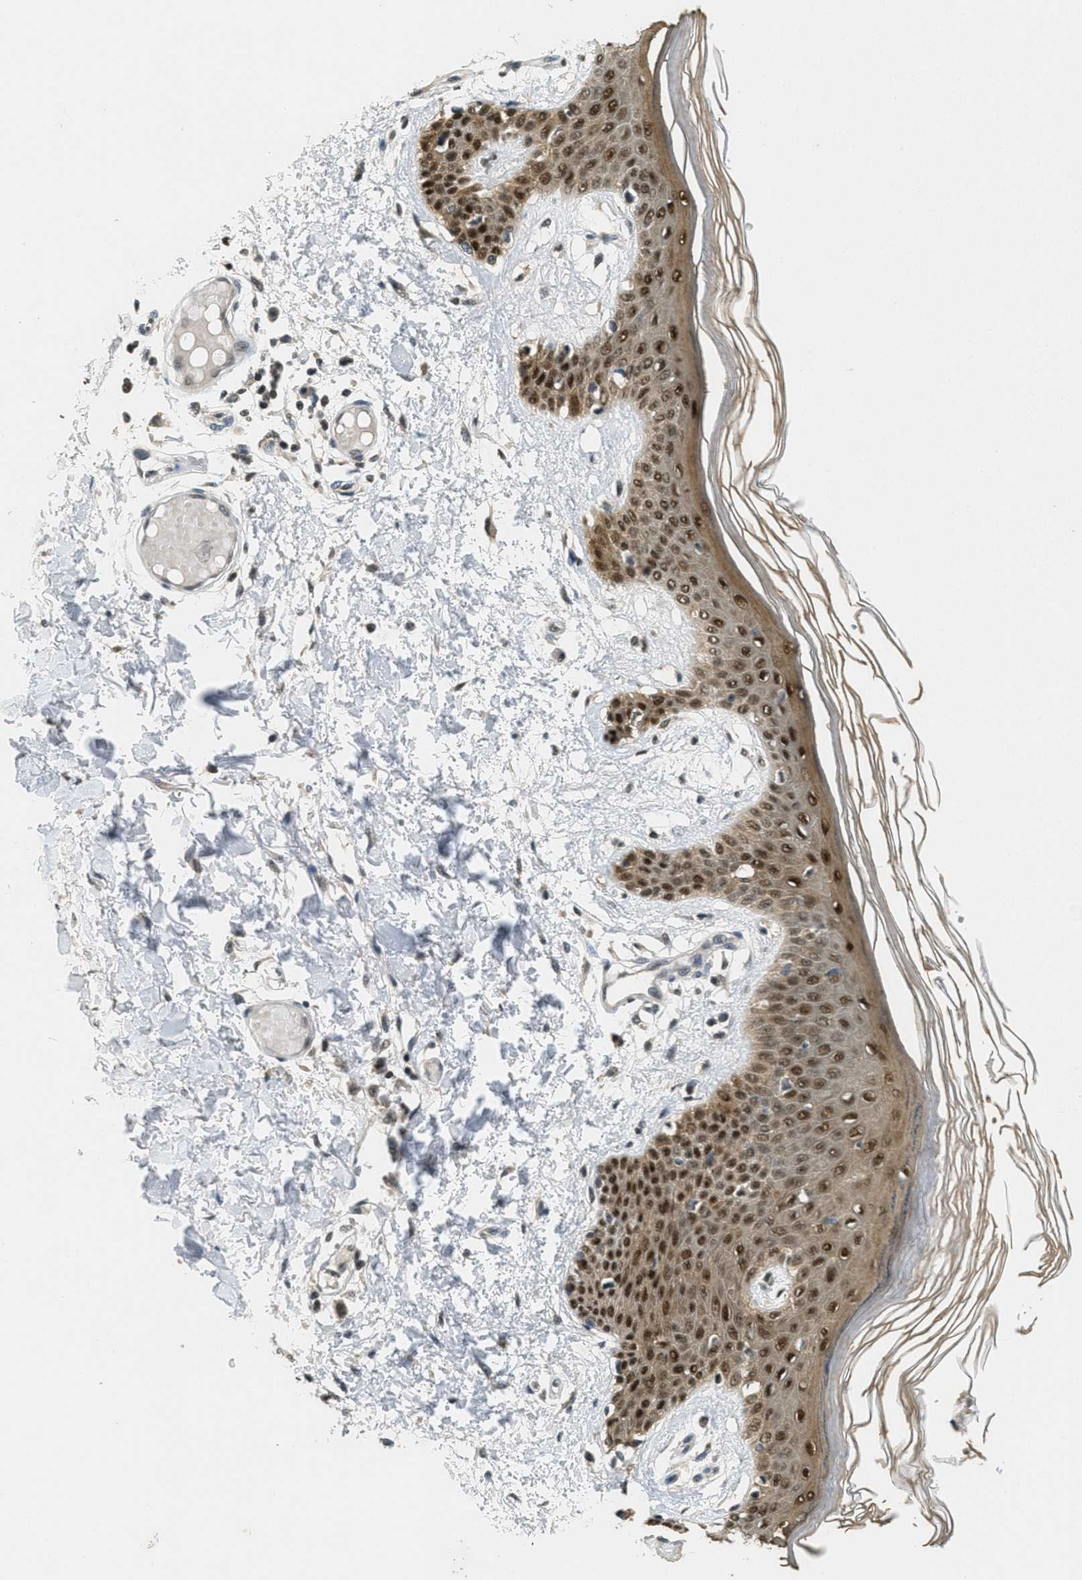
{"staining": {"intensity": "weak", "quantity": ">75%", "location": "cytoplasmic/membranous,nuclear"}, "tissue": "skin", "cell_type": "Fibroblasts", "image_type": "normal", "snomed": [{"axis": "morphology", "description": "Normal tissue, NOS"}, {"axis": "topography", "description": "Skin"}], "caption": "Protein expression analysis of benign skin reveals weak cytoplasmic/membranous,nuclear positivity in approximately >75% of fibroblasts. (DAB (3,3'-diaminobenzidine) = brown stain, brightfield microscopy at high magnification).", "gene": "DNAJB1", "patient": {"sex": "male", "age": 53}}